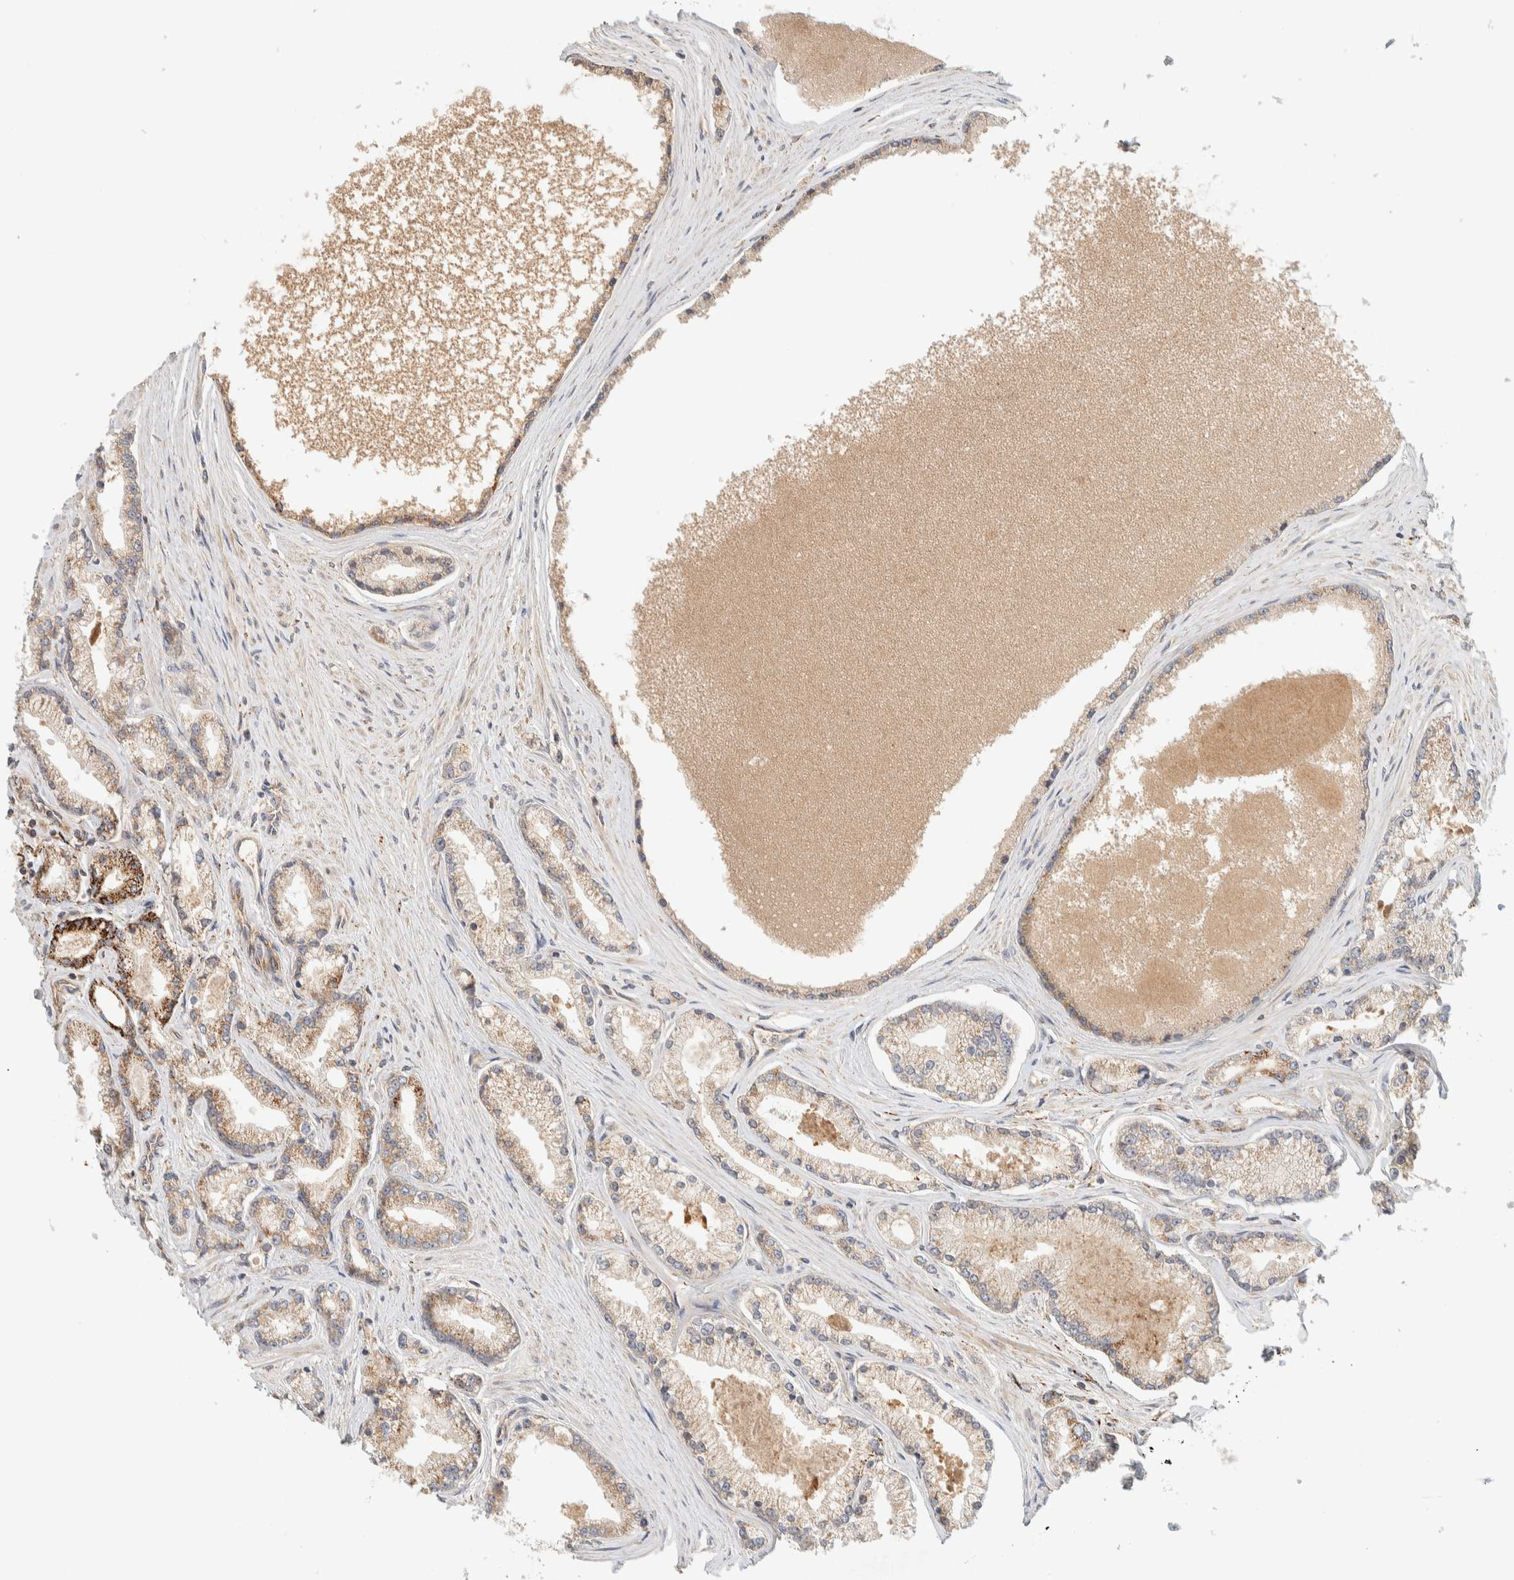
{"staining": {"intensity": "weak", "quantity": ">75%", "location": "cytoplasmic/membranous"}, "tissue": "prostate cancer", "cell_type": "Tumor cells", "image_type": "cancer", "snomed": [{"axis": "morphology", "description": "Adenocarcinoma, High grade"}, {"axis": "topography", "description": "Prostate"}], "caption": "A high-resolution histopathology image shows IHC staining of prostate high-grade adenocarcinoma, which demonstrates weak cytoplasmic/membranous positivity in approximately >75% of tumor cells.", "gene": "FAM167A", "patient": {"sex": "male", "age": 71}}